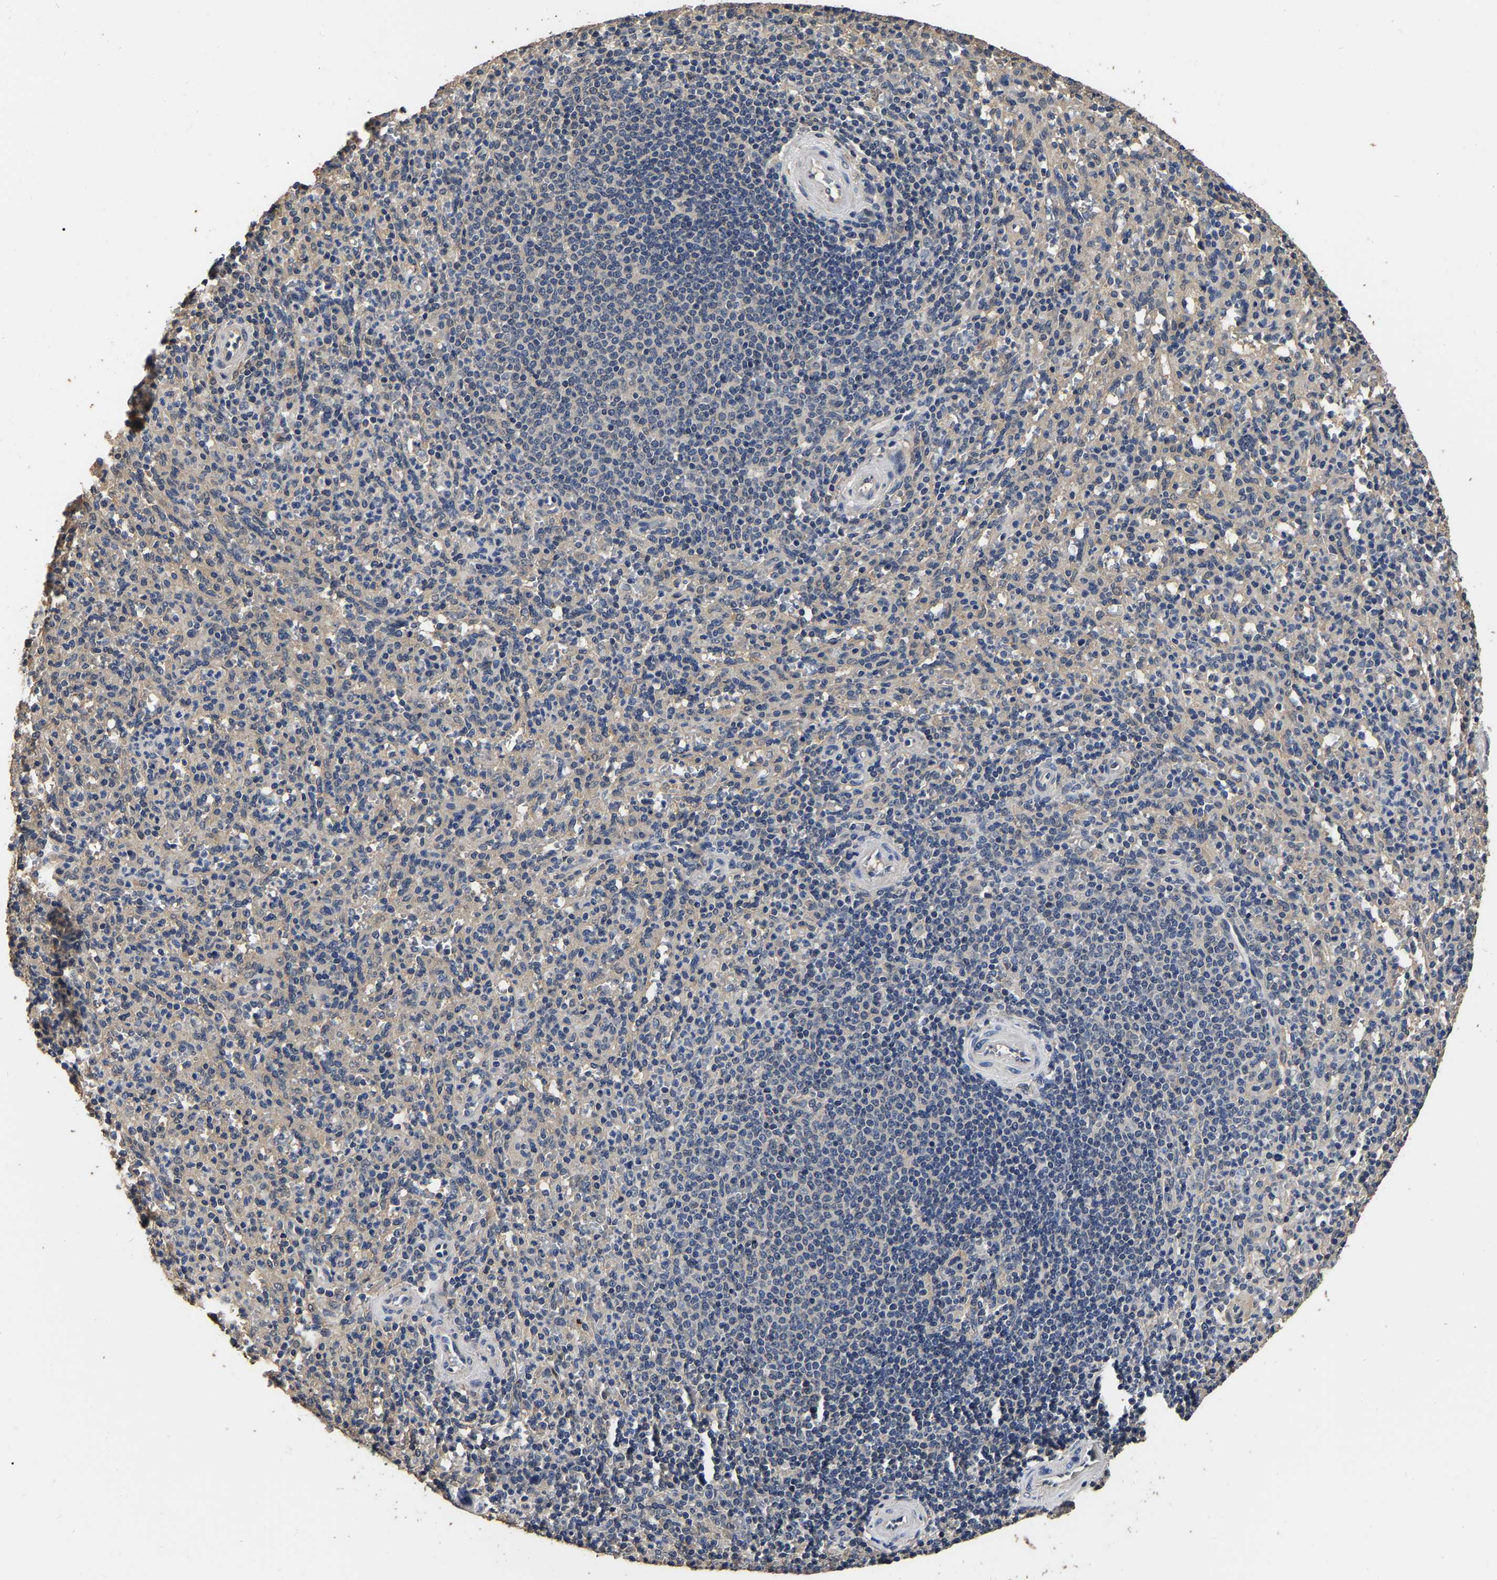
{"staining": {"intensity": "negative", "quantity": "none", "location": "none"}, "tissue": "spleen", "cell_type": "Cells in red pulp", "image_type": "normal", "snomed": [{"axis": "morphology", "description": "Normal tissue, NOS"}, {"axis": "topography", "description": "Spleen"}], "caption": "Cells in red pulp show no significant protein positivity in unremarkable spleen.", "gene": "STK32C", "patient": {"sex": "male", "age": 36}}